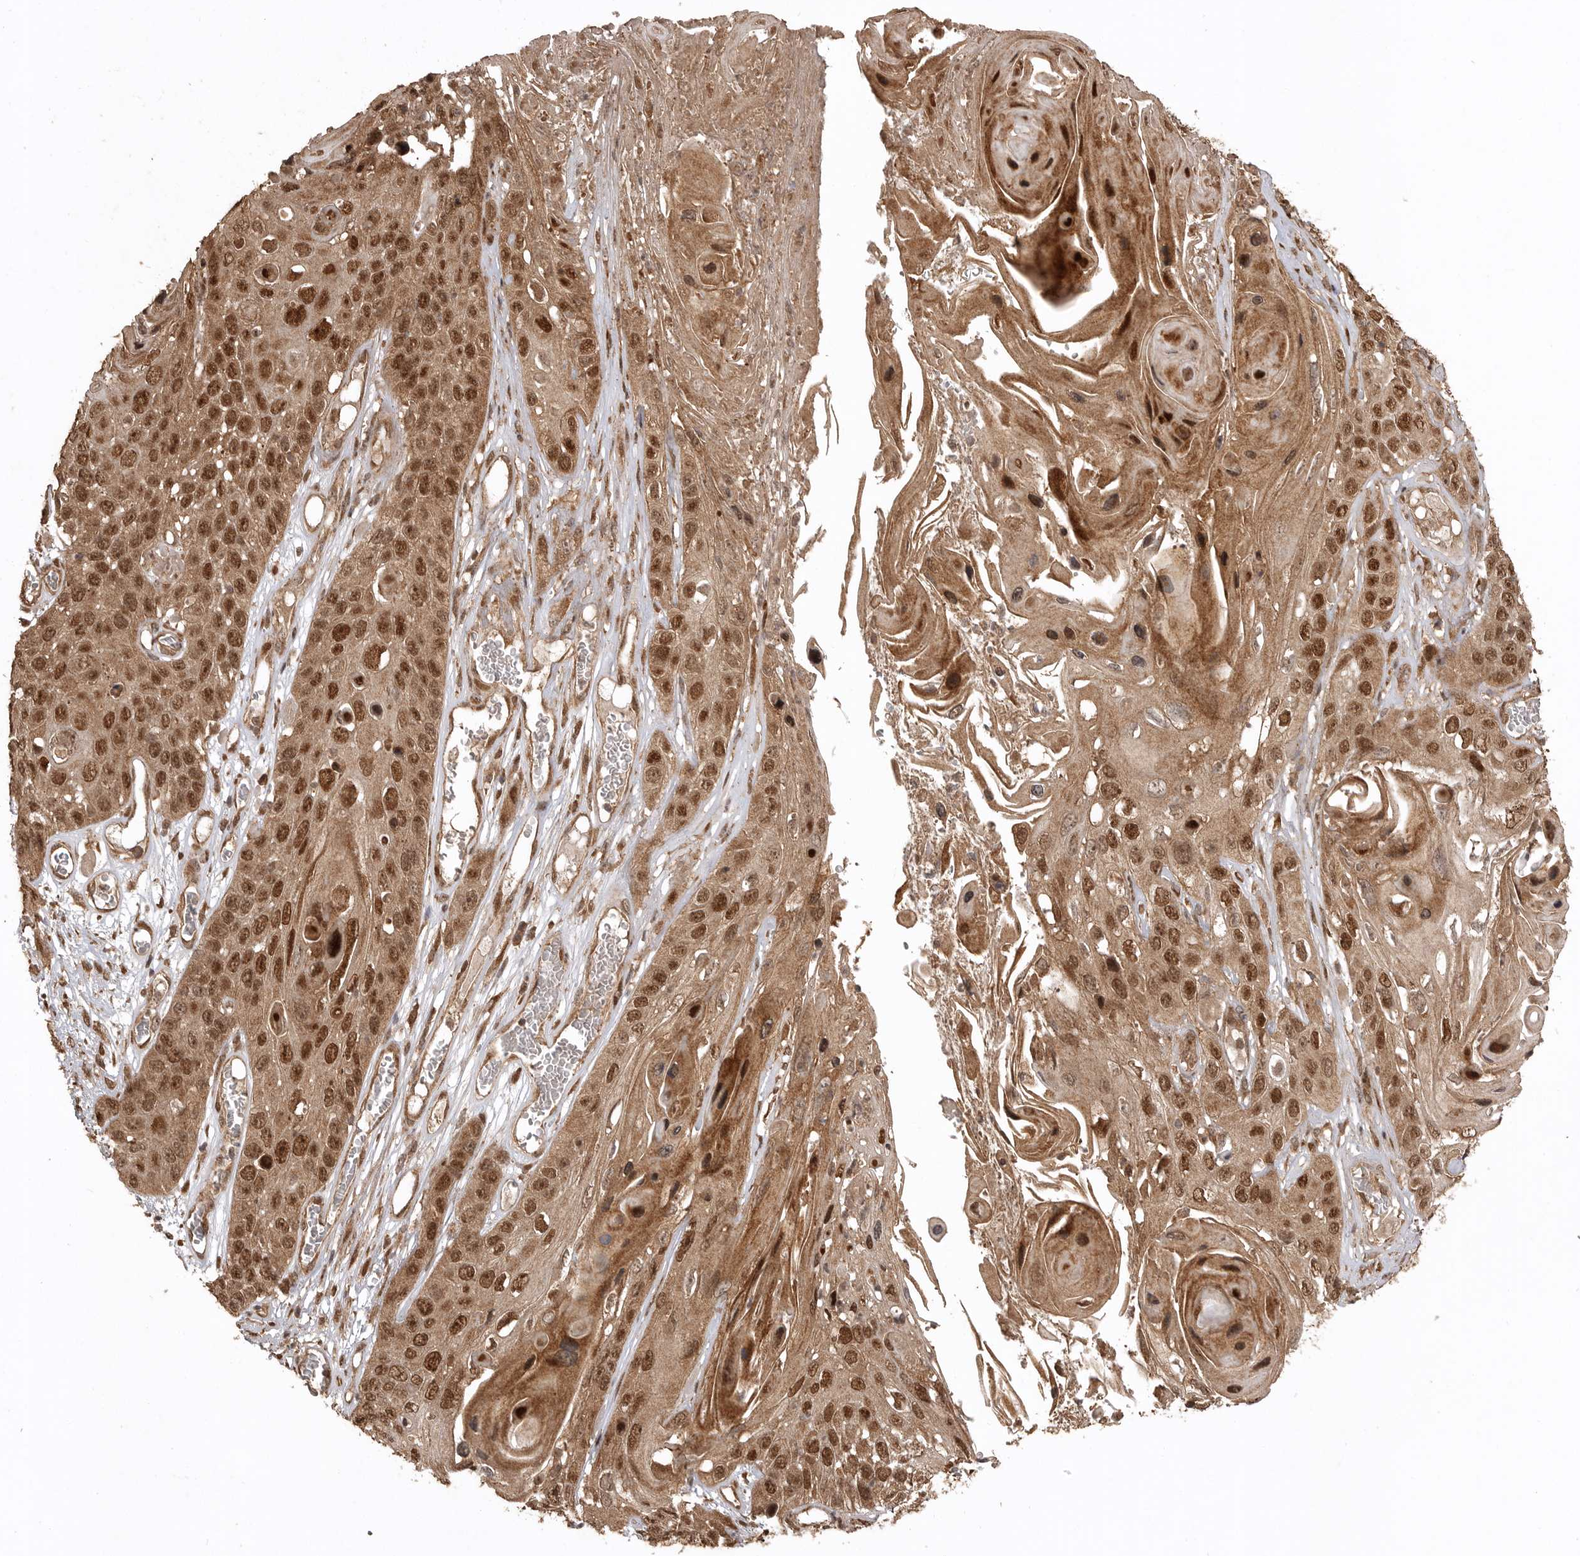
{"staining": {"intensity": "moderate", "quantity": ">75%", "location": "cytoplasmic/membranous,nuclear"}, "tissue": "skin cancer", "cell_type": "Tumor cells", "image_type": "cancer", "snomed": [{"axis": "morphology", "description": "Squamous cell carcinoma, NOS"}, {"axis": "topography", "description": "Skin"}], "caption": "Skin cancer stained for a protein (brown) demonstrates moderate cytoplasmic/membranous and nuclear positive expression in approximately >75% of tumor cells.", "gene": "BOC", "patient": {"sex": "male", "age": 55}}